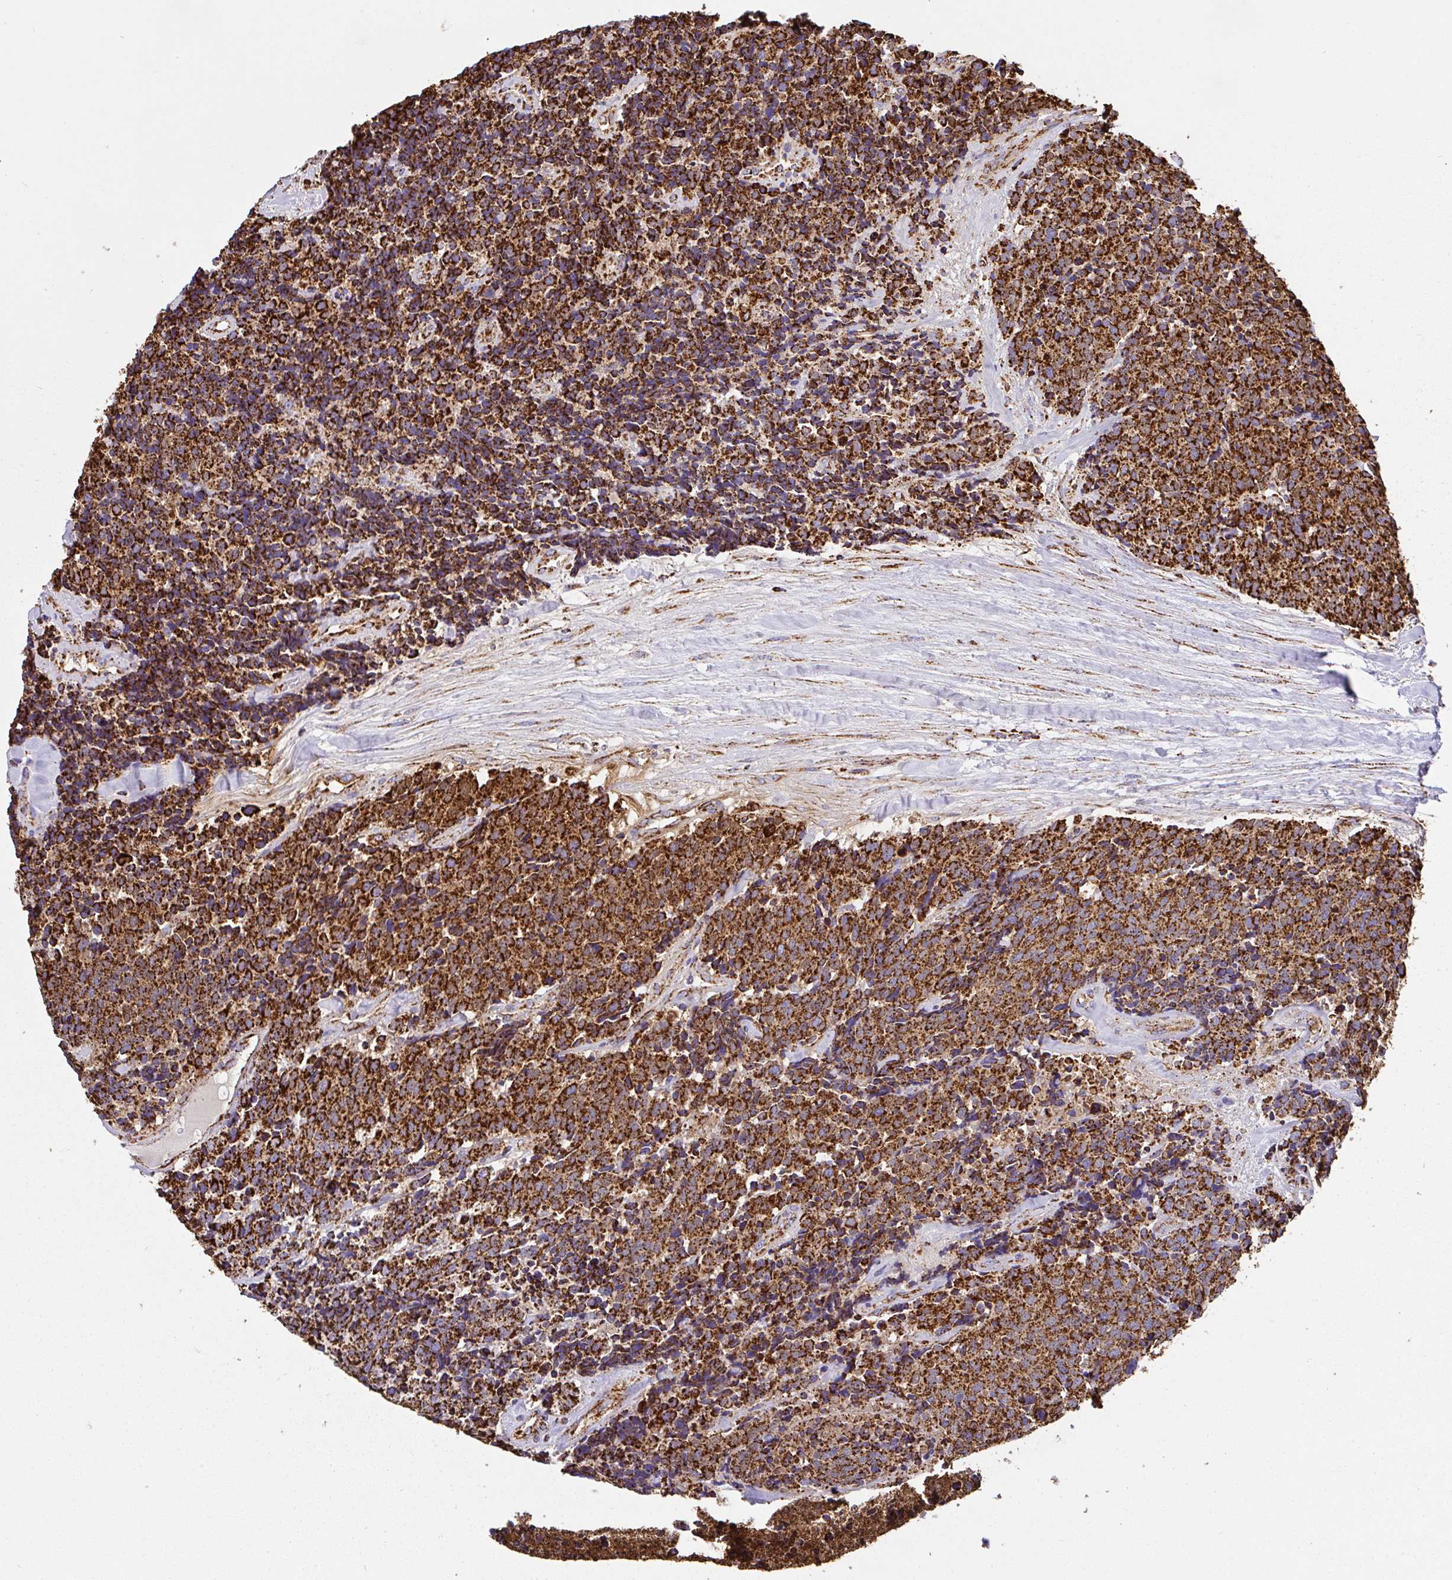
{"staining": {"intensity": "strong", "quantity": ">75%", "location": "cytoplasmic/membranous"}, "tissue": "carcinoid", "cell_type": "Tumor cells", "image_type": "cancer", "snomed": [{"axis": "morphology", "description": "Carcinoid, malignant, NOS"}, {"axis": "topography", "description": "Skin"}], "caption": "The photomicrograph displays a brown stain indicating the presence of a protein in the cytoplasmic/membranous of tumor cells in carcinoid.", "gene": "ANKRD33B", "patient": {"sex": "female", "age": 79}}